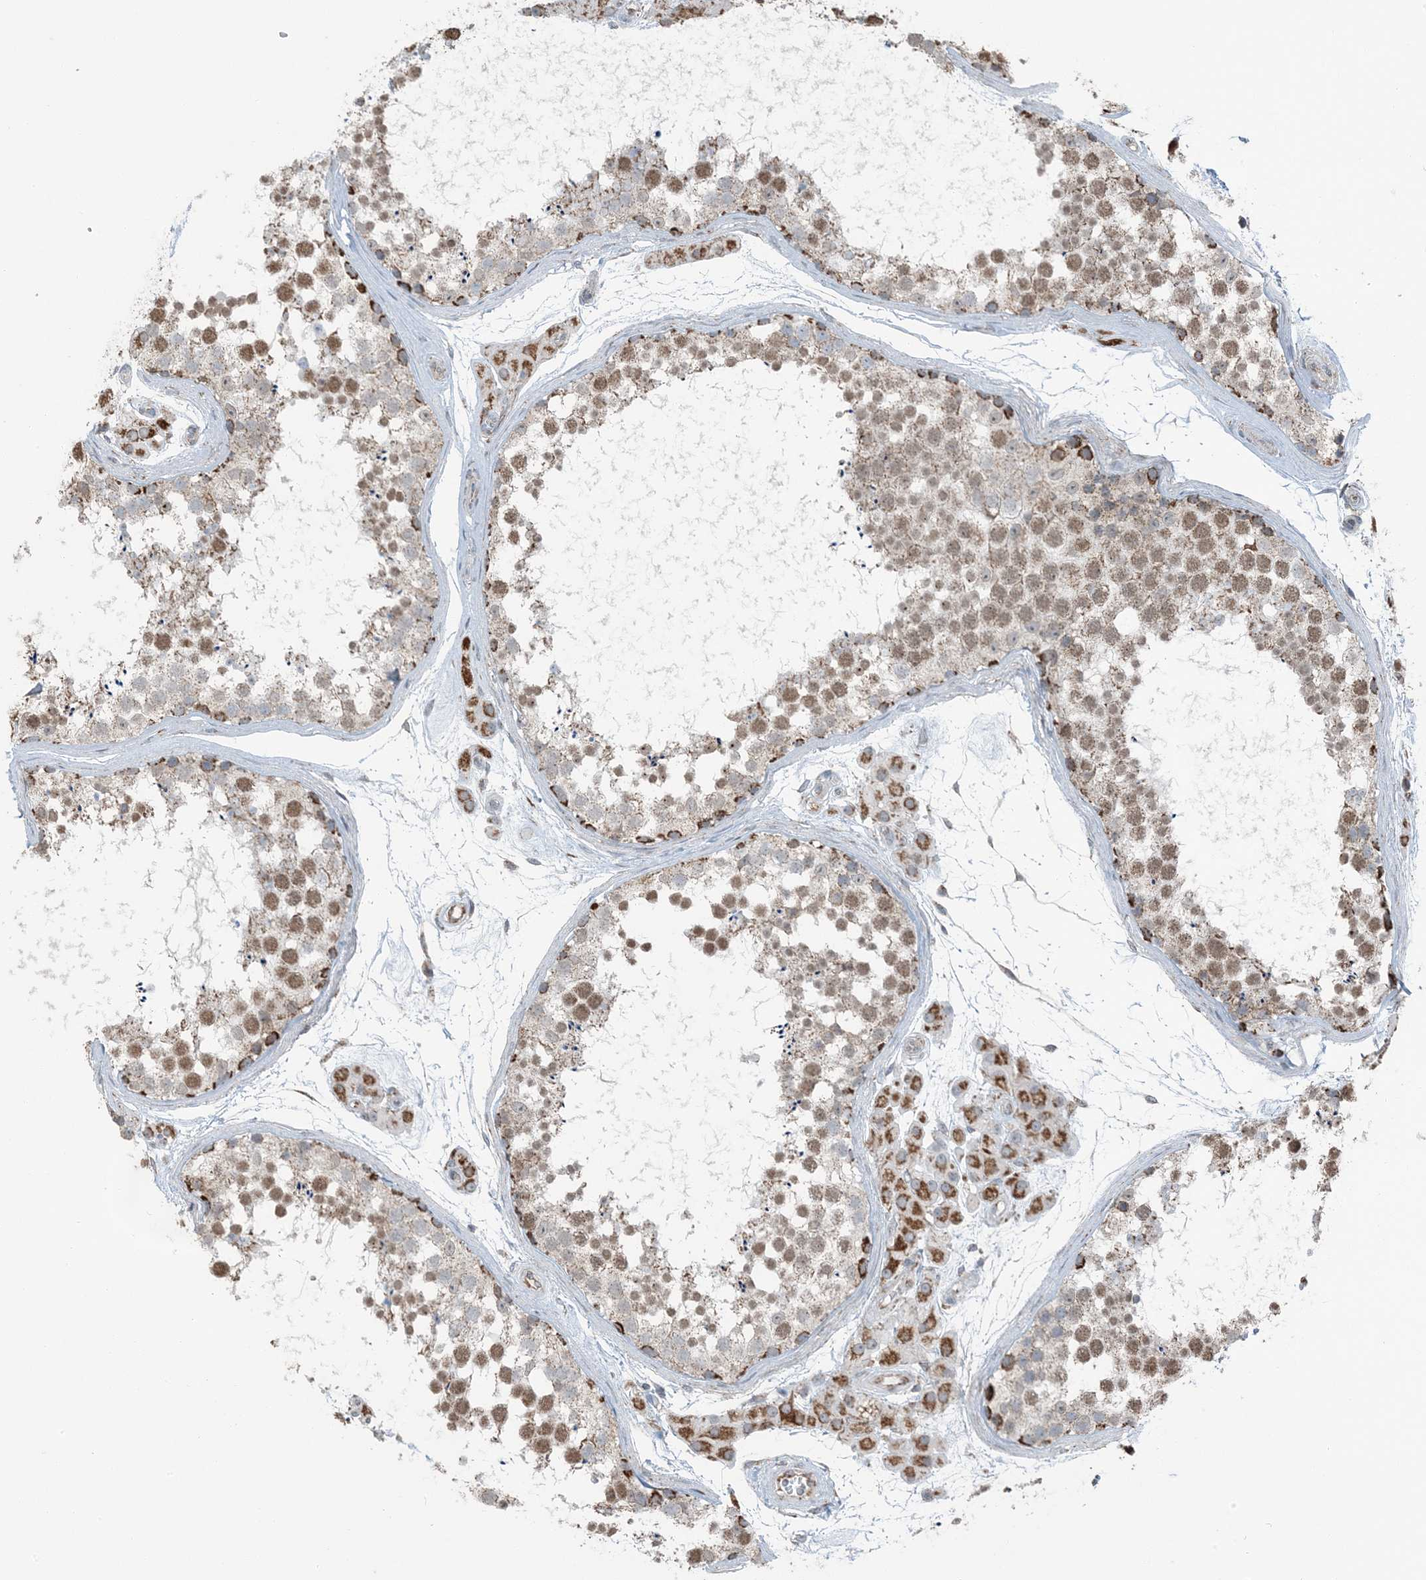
{"staining": {"intensity": "moderate", "quantity": ">75%", "location": "cytoplasmic/membranous,nuclear"}, "tissue": "testis", "cell_type": "Cells in seminiferous ducts", "image_type": "normal", "snomed": [{"axis": "morphology", "description": "Normal tissue, NOS"}, {"axis": "topography", "description": "Testis"}], "caption": "High-magnification brightfield microscopy of normal testis stained with DAB (brown) and counterstained with hematoxylin (blue). cells in seminiferous ducts exhibit moderate cytoplasmic/membranous,nuclear staining is appreciated in about>75% of cells. The protein is stained brown, and the nuclei are stained in blue (DAB (3,3'-diaminobenzidine) IHC with brightfield microscopy, high magnification).", "gene": "PILRB", "patient": {"sex": "male", "age": 56}}